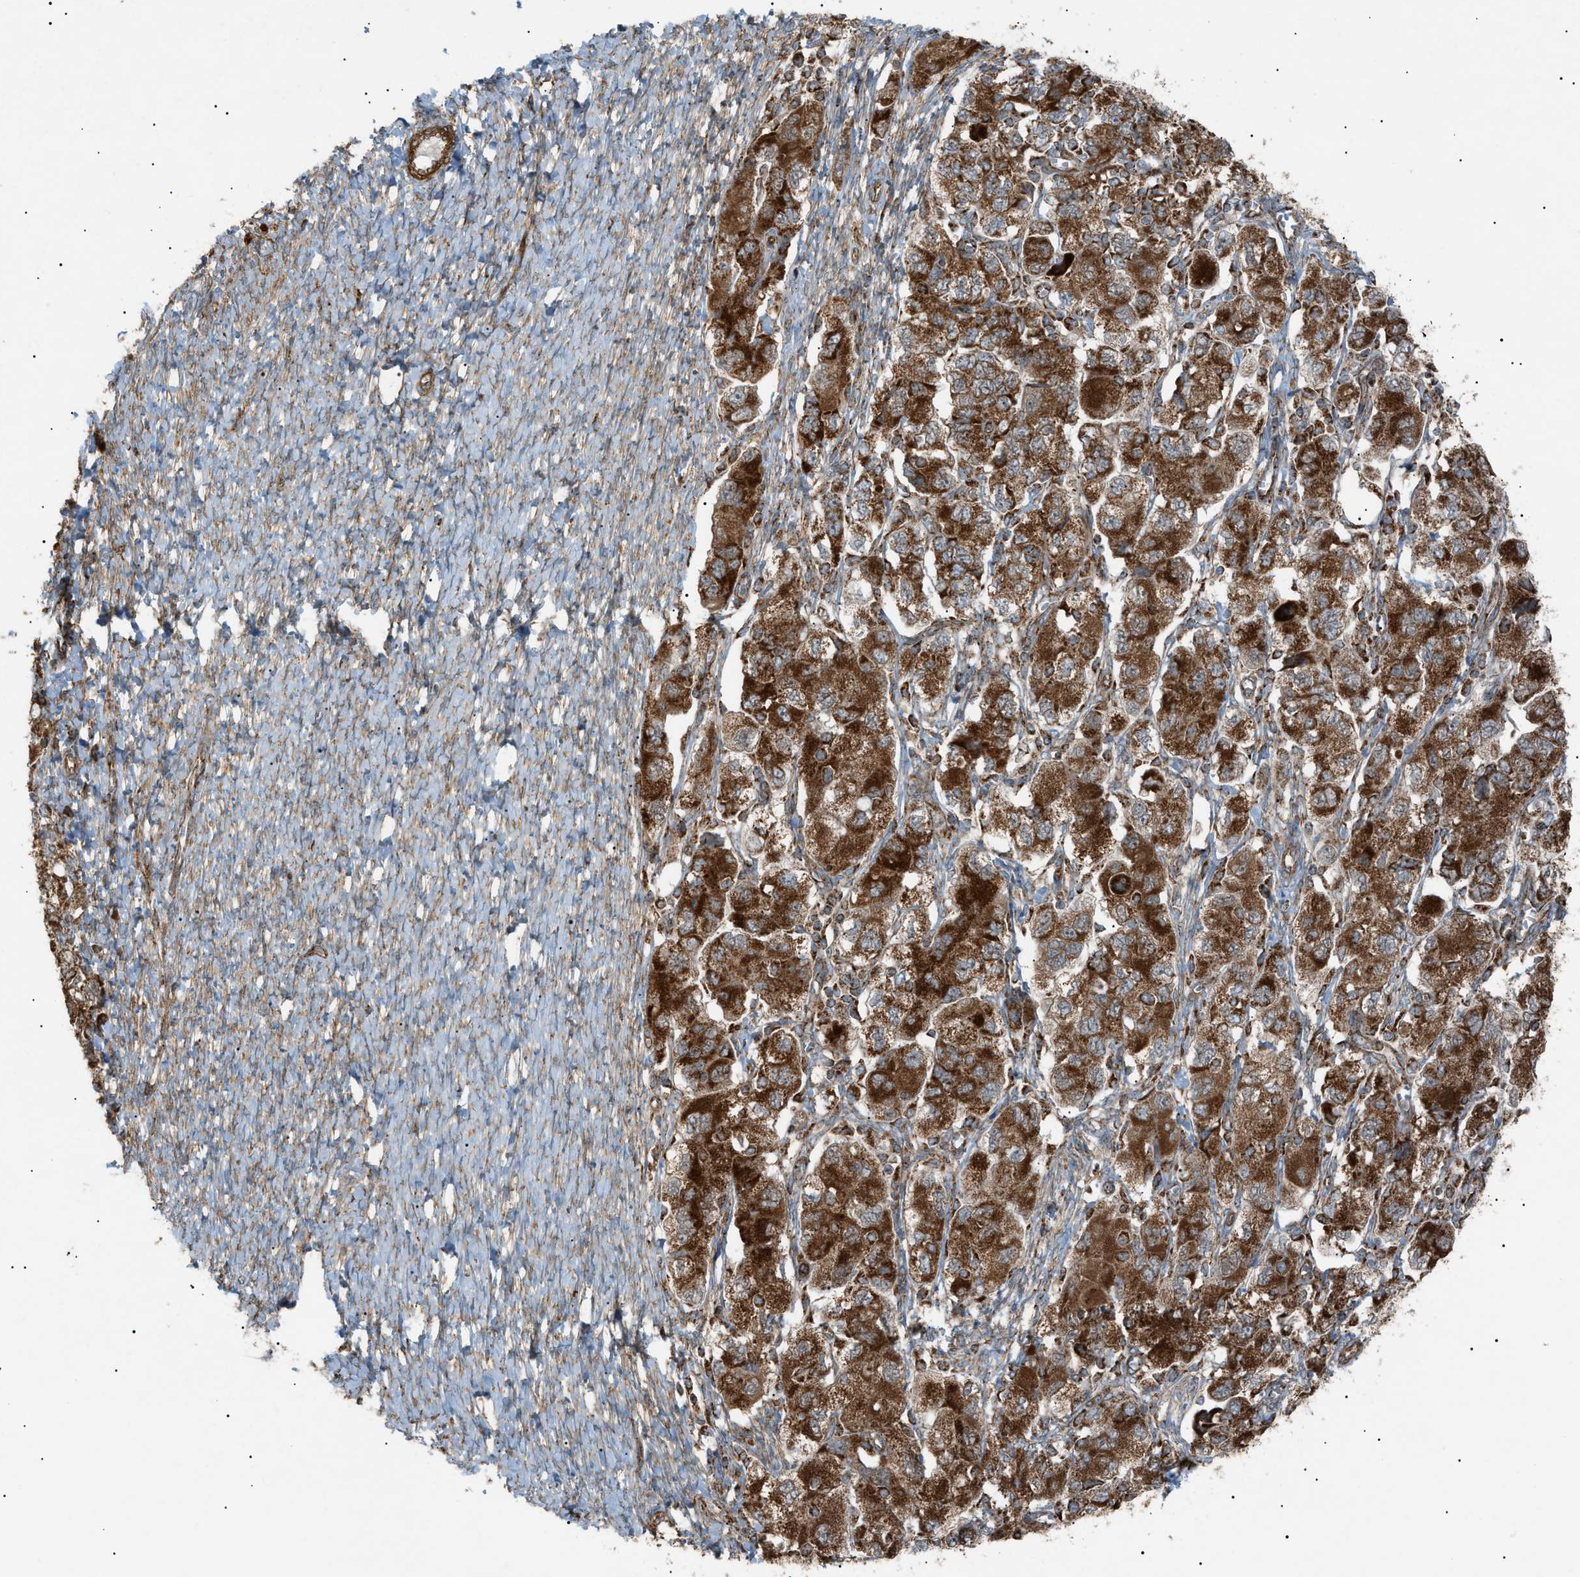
{"staining": {"intensity": "strong", "quantity": ">75%", "location": "cytoplasmic/membranous"}, "tissue": "ovarian cancer", "cell_type": "Tumor cells", "image_type": "cancer", "snomed": [{"axis": "morphology", "description": "Carcinoma, NOS"}, {"axis": "morphology", "description": "Cystadenocarcinoma, serous, NOS"}, {"axis": "topography", "description": "Ovary"}], "caption": "Immunohistochemical staining of ovarian cancer shows high levels of strong cytoplasmic/membranous protein expression in approximately >75% of tumor cells. (brown staining indicates protein expression, while blue staining denotes nuclei).", "gene": "C1GALT1C1", "patient": {"sex": "female", "age": 69}}